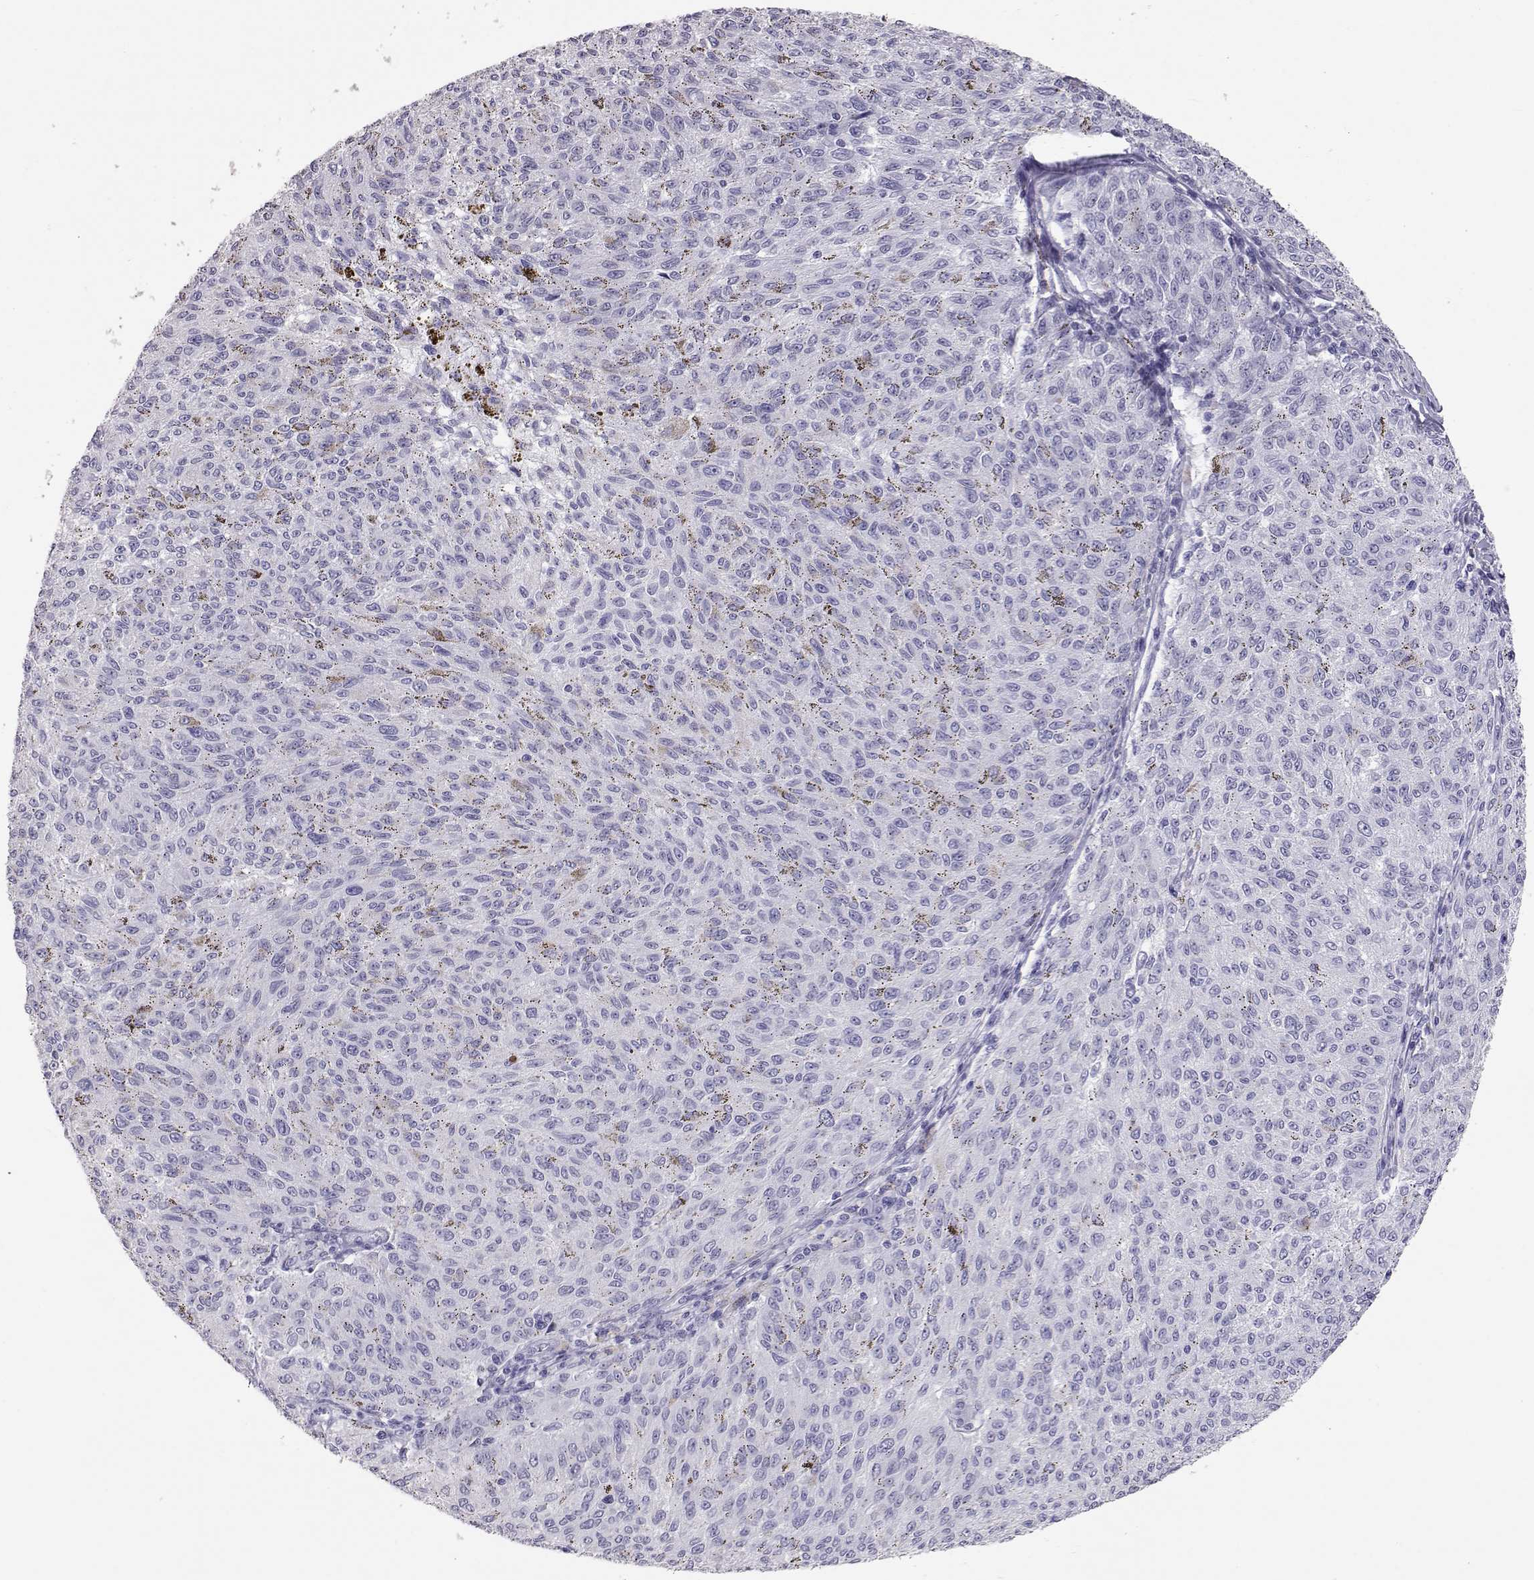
{"staining": {"intensity": "negative", "quantity": "none", "location": "none"}, "tissue": "melanoma", "cell_type": "Tumor cells", "image_type": "cancer", "snomed": [{"axis": "morphology", "description": "Malignant melanoma, NOS"}, {"axis": "topography", "description": "Skin"}], "caption": "Tumor cells show no significant positivity in melanoma.", "gene": "PMCH", "patient": {"sex": "female", "age": 72}}